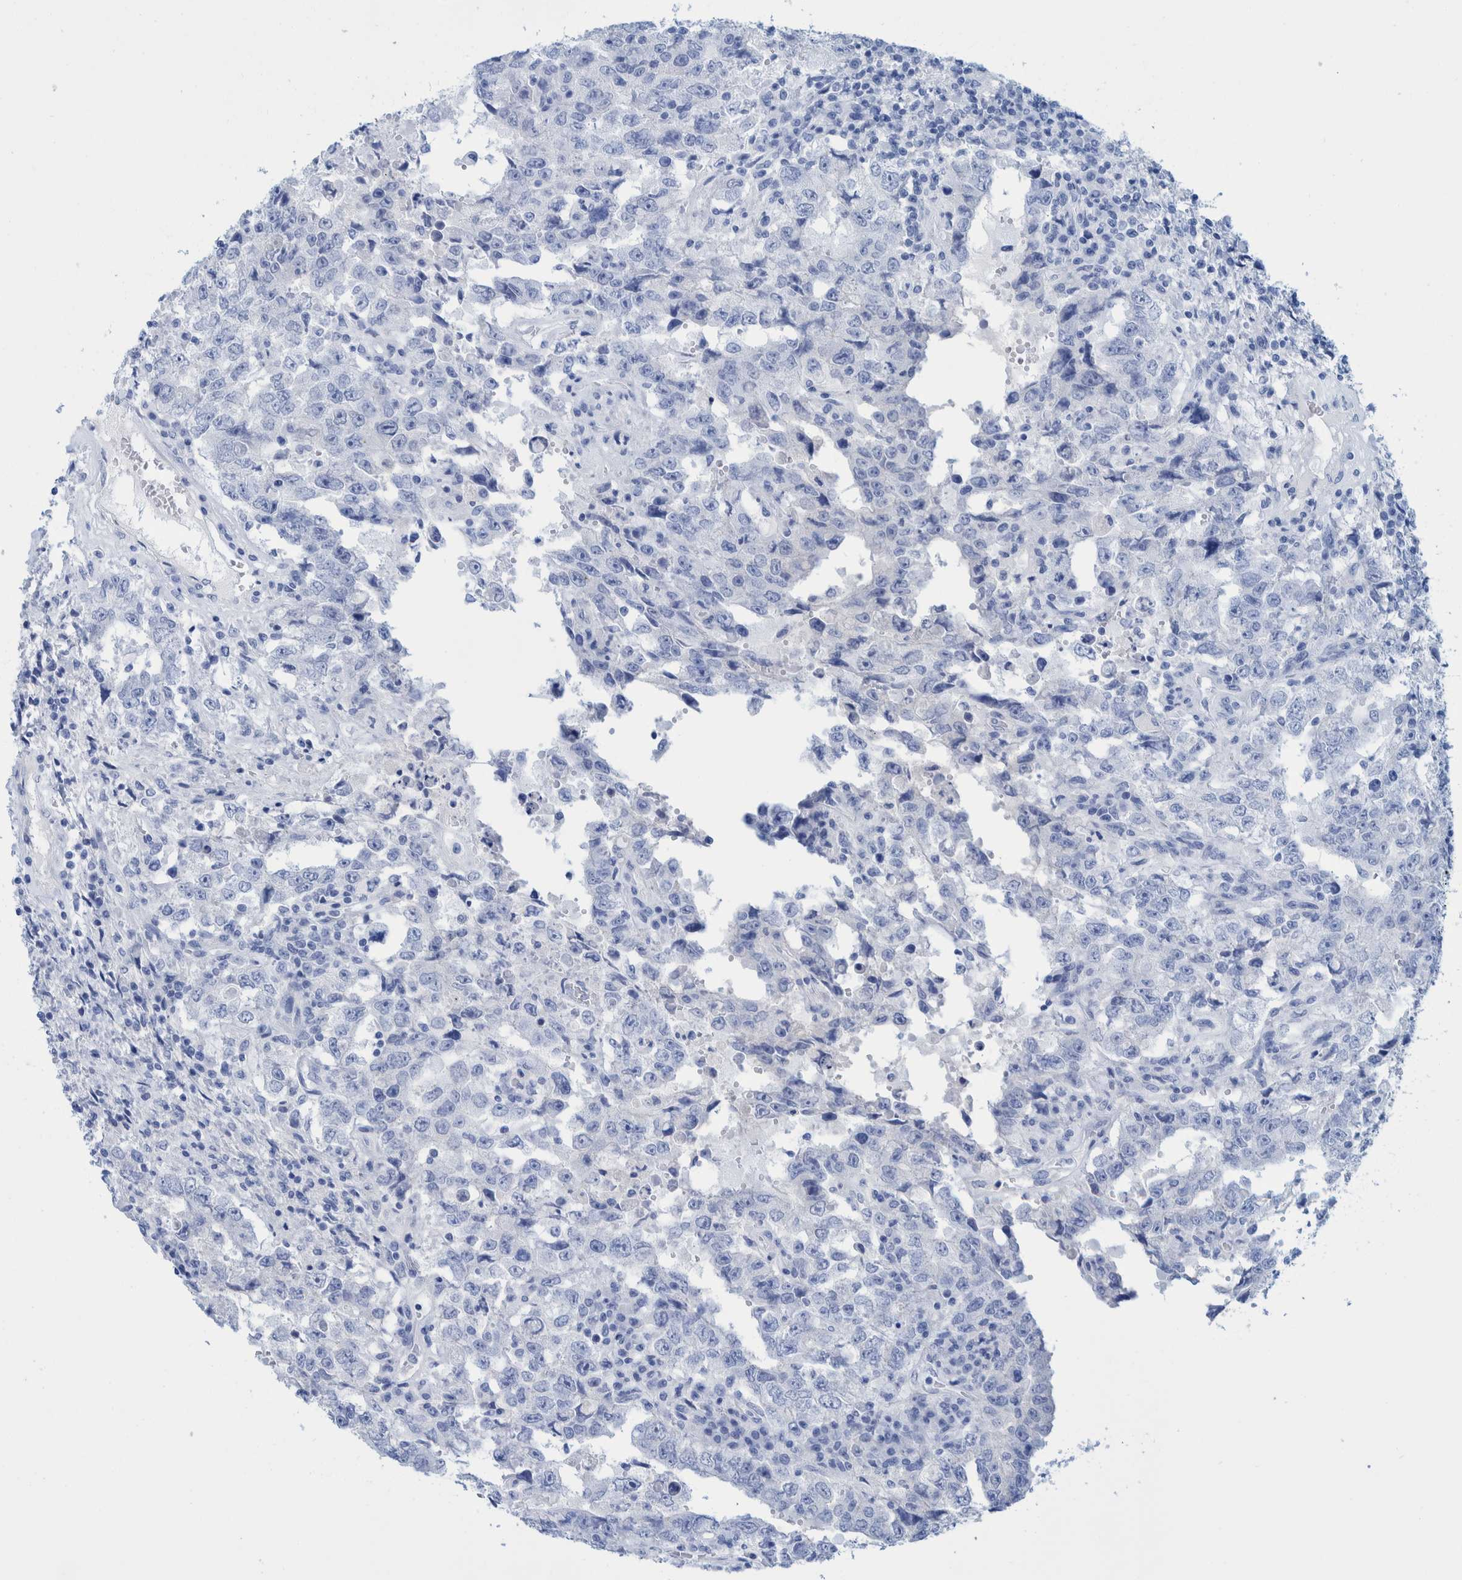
{"staining": {"intensity": "negative", "quantity": "none", "location": "none"}, "tissue": "testis cancer", "cell_type": "Tumor cells", "image_type": "cancer", "snomed": [{"axis": "morphology", "description": "Carcinoma, Embryonal, NOS"}, {"axis": "topography", "description": "Testis"}], "caption": "Immunohistochemical staining of human embryonal carcinoma (testis) demonstrates no significant staining in tumor cells. (DAB (3,3'-diaminobenzidine) immunohistochemistry (IHC) visualized using brightfield microscopy, high magnification).", "gene": "PERP", "patient": {"sex": "male", "age": 26}}